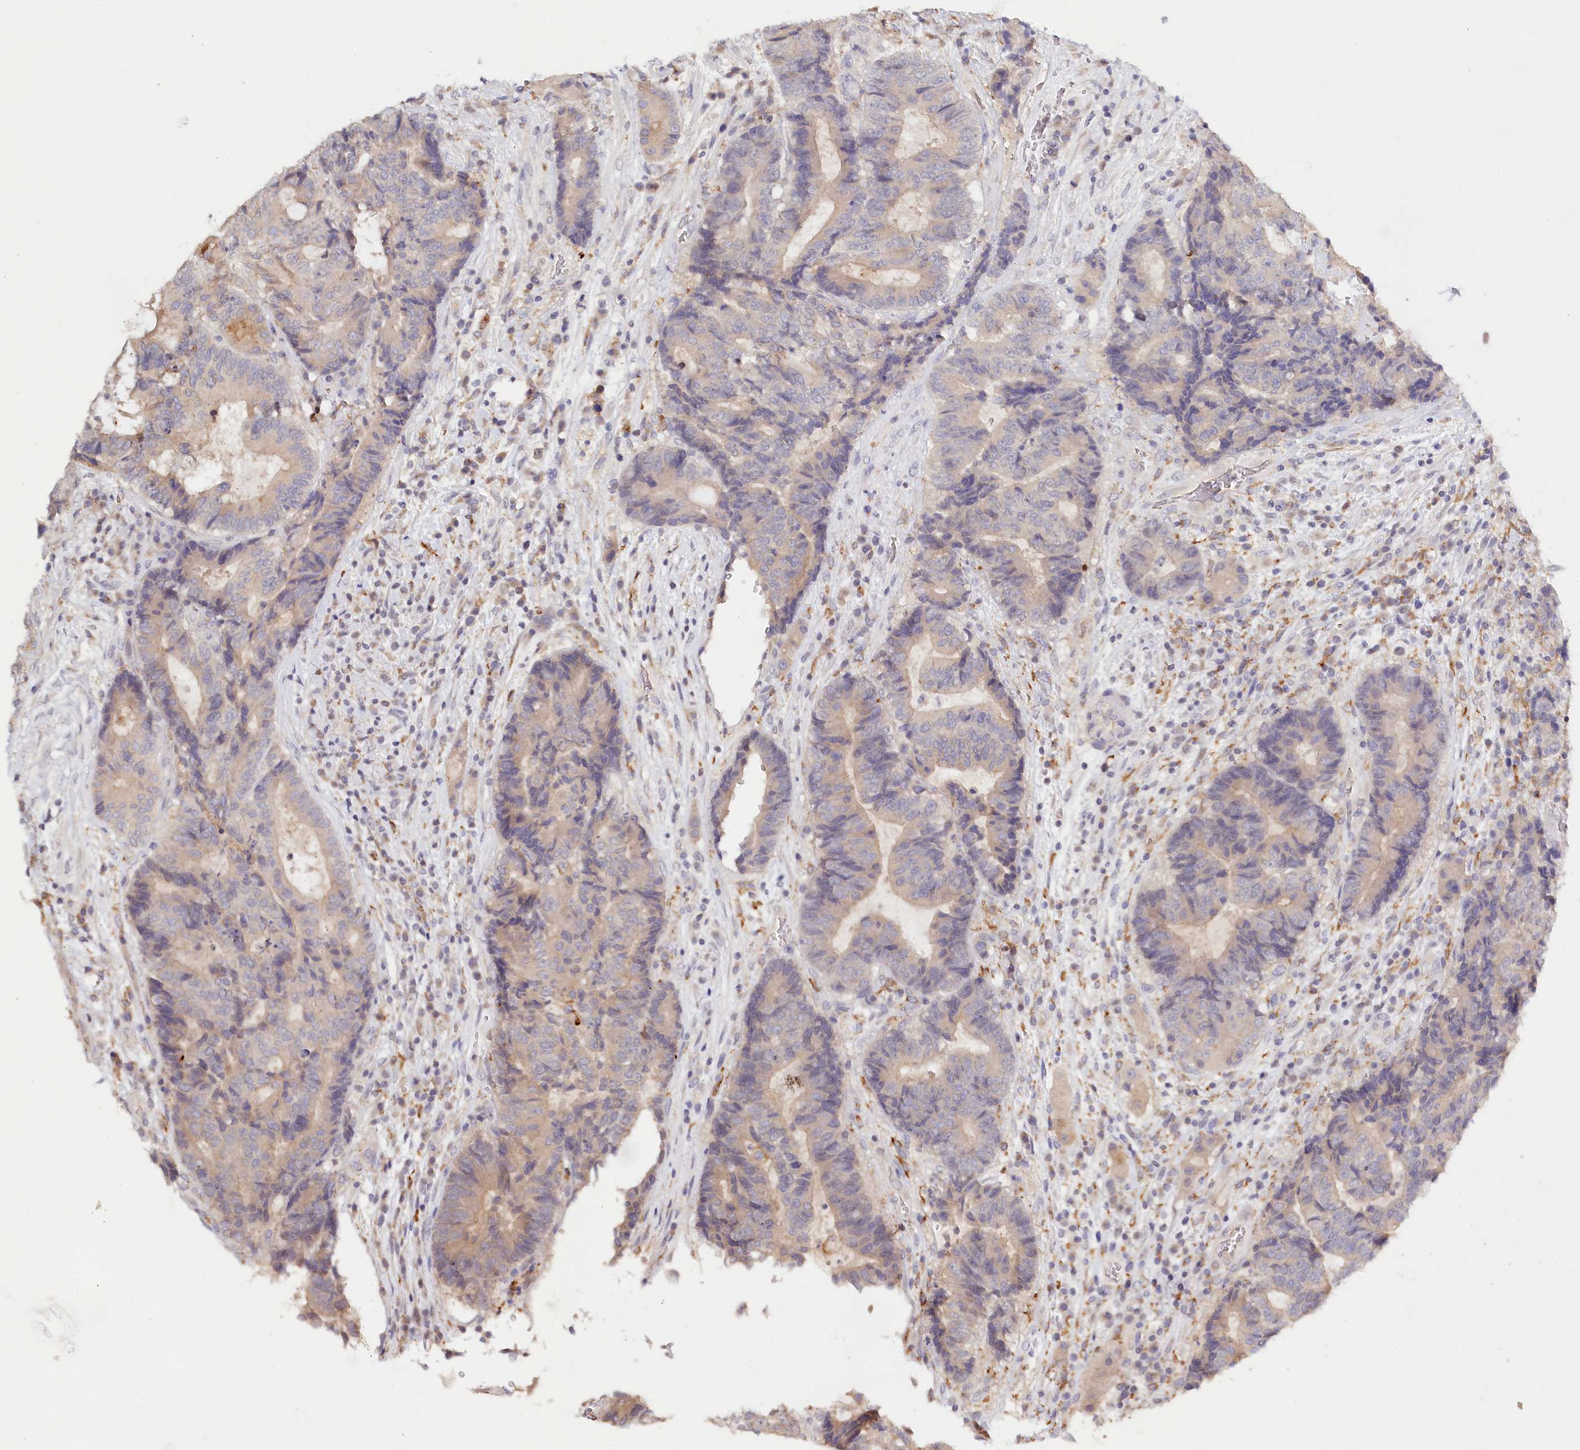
{"staining": {"intensity": "weak", "quantity": "<25%", "location": "cytoplasmic/membranous"}, "tissue": "colorectal cancer", "cell_type": "Tumor cells", "image_type": "cancer", "snomed": [{"axis": "morphology", "description": "Adenocarcinoma, NOS"}, {"axis": "topography", "description": "Rectum"}], "caption": "The photomicrograph reveals no staining of tumor cells in colorectal cancer.", "gene": "DAPK1", "patient": {"sex": "male", "age": 69}}